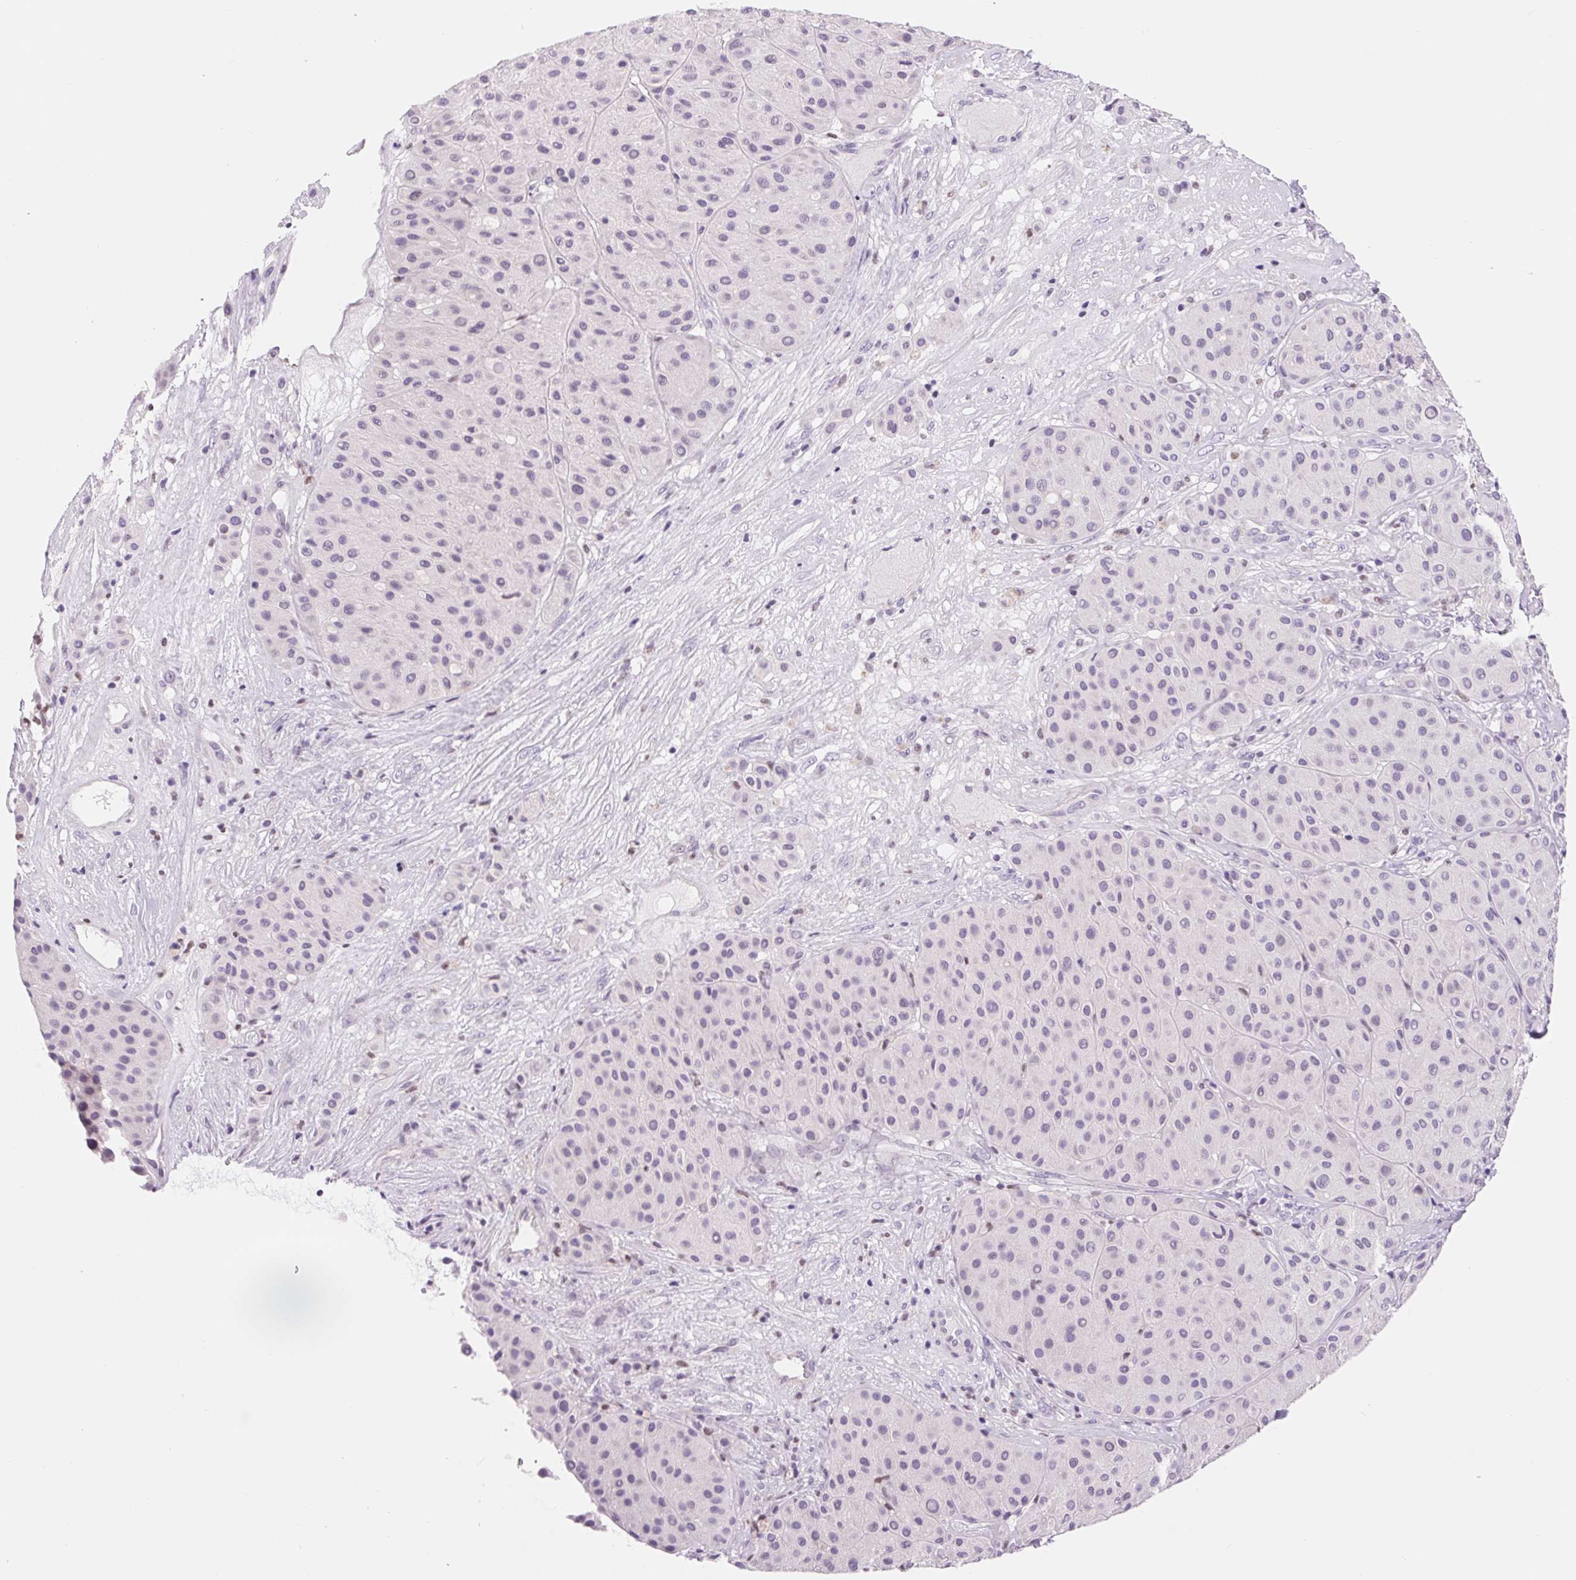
{"staining": {"intensity": "negative", "quantity": "none", "location": "none"}, "tissue": "melanoma", "cell_type": "Tumor cells", "image_type": "cancer", "snomed": [{"axis": "morphology", "description": "Malignant melanoma, Metastatic site"}, {"axis": "topography", "description": "Smooth muscle"}], "caption": "Malignant melanoma (metastatic site) was stained to show a protein in brown. There is no significant positivity in tumor cells. Nuclei are stained in blue.", "gene": "ASGR2", "patient": {"sex": "male", "age": 41}}